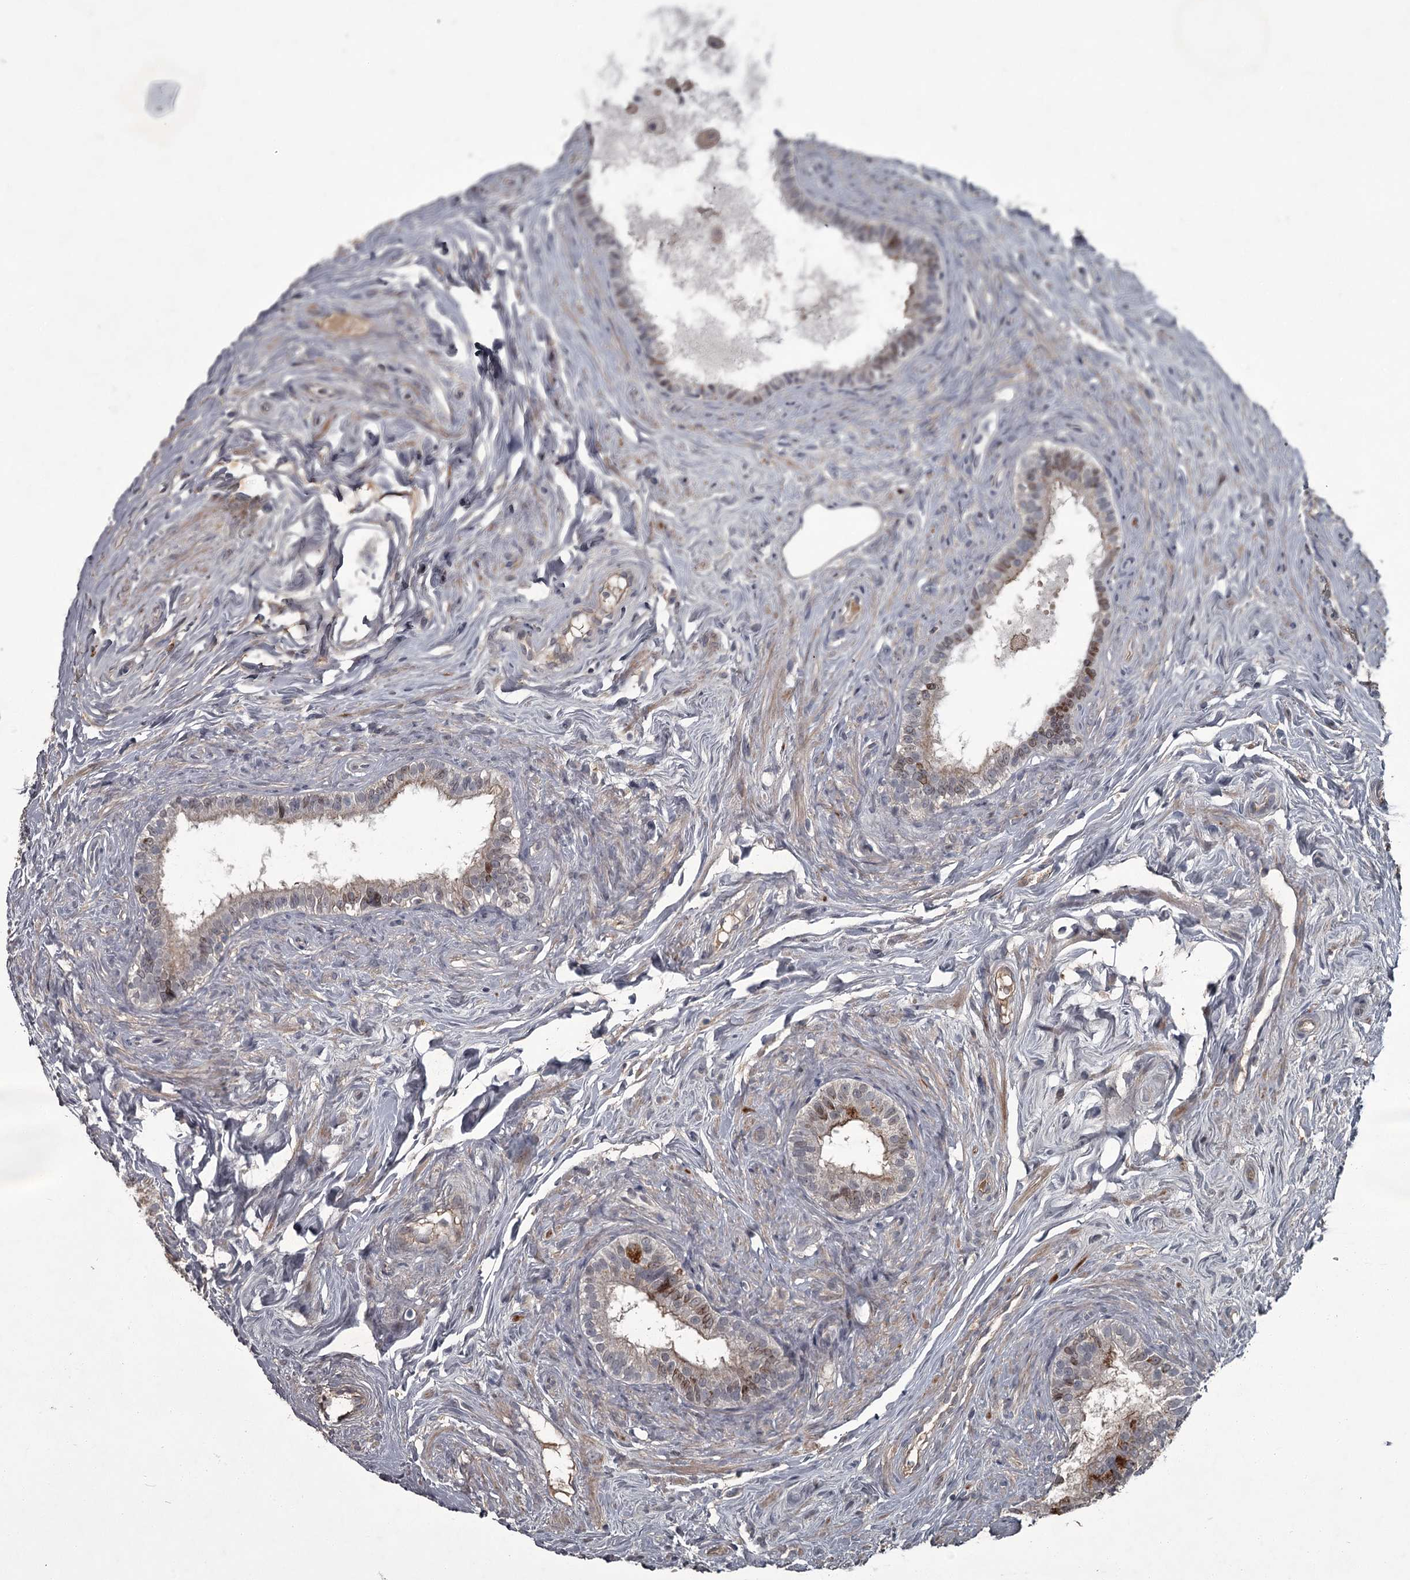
{"staining": {"intensity": "weak", "quantity": "25%-75%", "location": "nuclear"}, "tissue": "epididymis", "cell_type": "Glandular cells", "image_type": "normal", "snomed": [{"axis": "morphology", "description": "Normal tissue, NOS"}, {"axis": "topography", "description": "Epididymis"}], "caption": "Protein expression analysis of unremarkable epididymis exhibits weak nuclear expression in approximately 25%-75% of glandular cells.", "gene": "FLVCR2", "patient": {"sex": "male", "age": 84}}